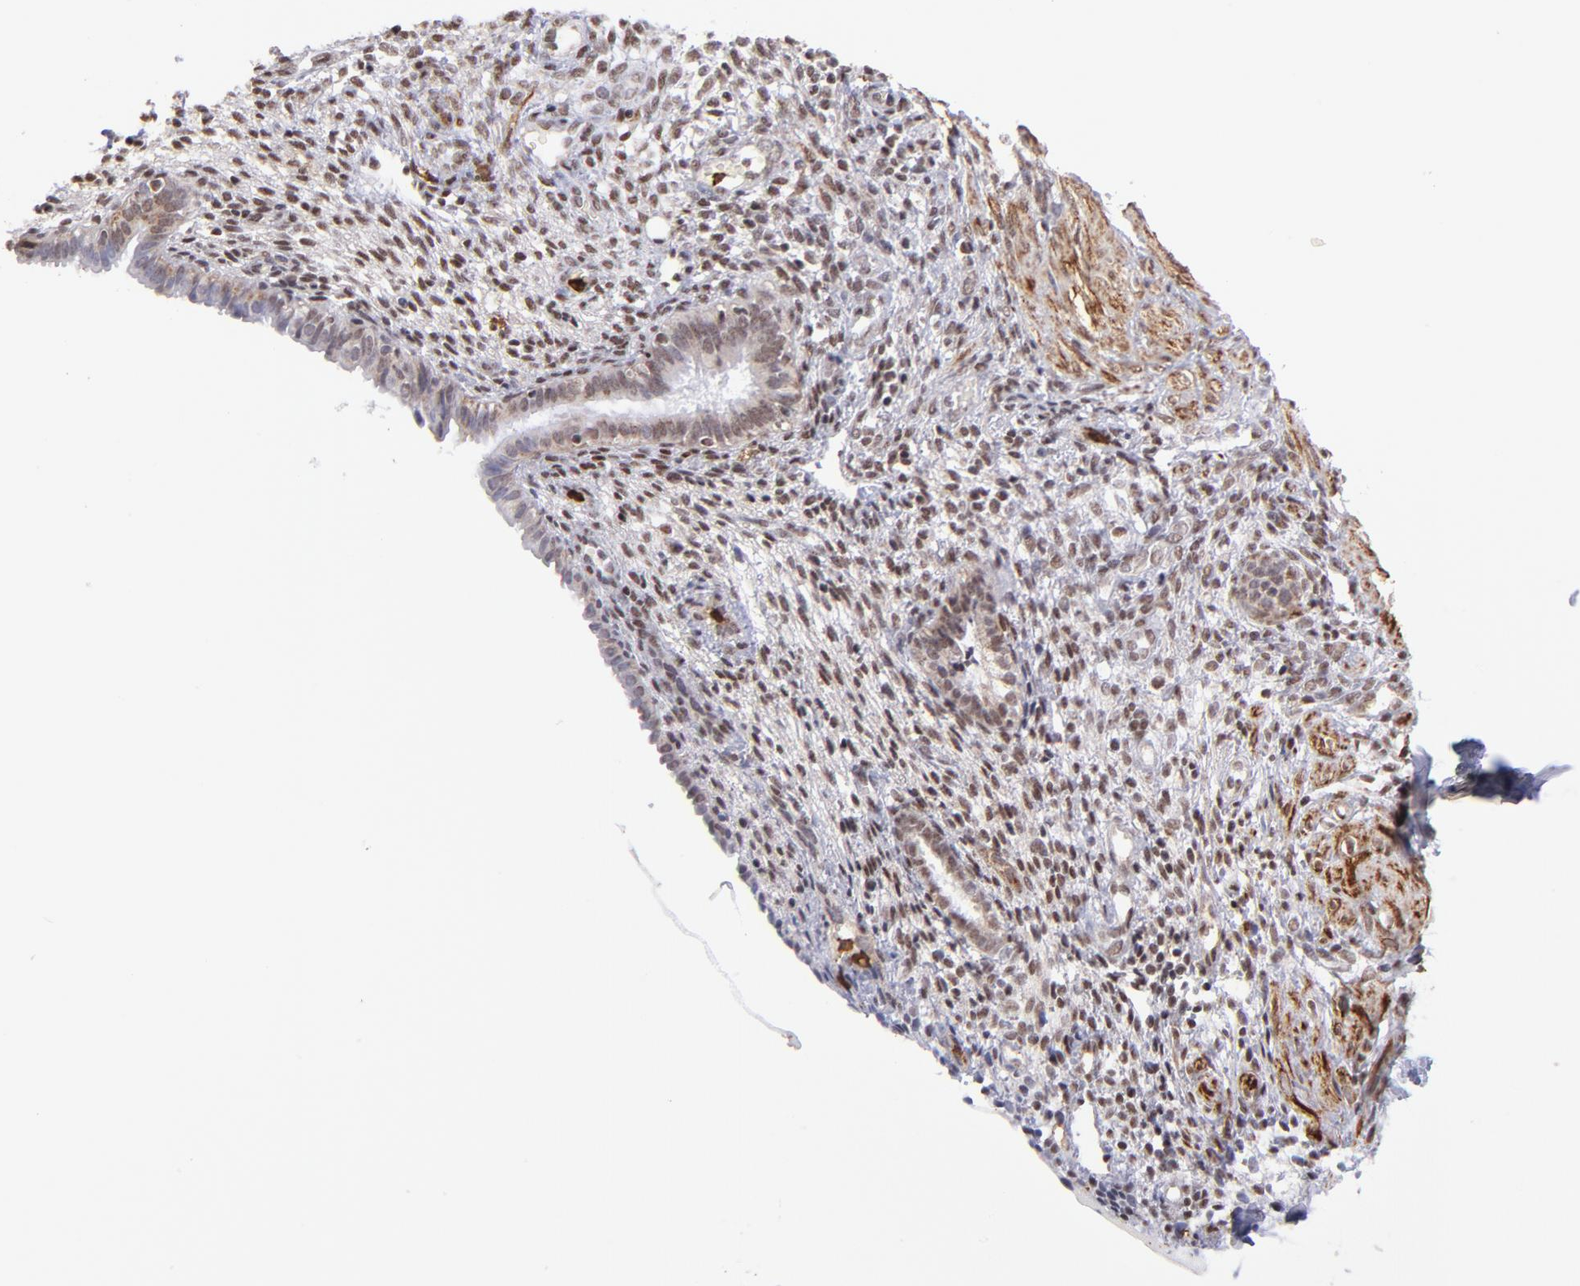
{"staining": {"intensity": "moderate", "quantity": ">75%", "location": "nuclear"}, "tissue": "endometrium", "cell_type": "Cells in endometrial stroma", "image_type": "normal", "snomed": [{"axis": "morphology", "description": "Normal tissue, NOS"}, {"axis": "topography", "description": "Endometrium"}], "caption": "Immunohistochemistry (IHC) histopathology image of benign endometrium stained for a protein (brown), which displays medium levels of moderate nuclear expression in about >75% of cells in endometrial stroma.", "gene": "ZFX", "patient": {"sex": "female", "age": 72}}